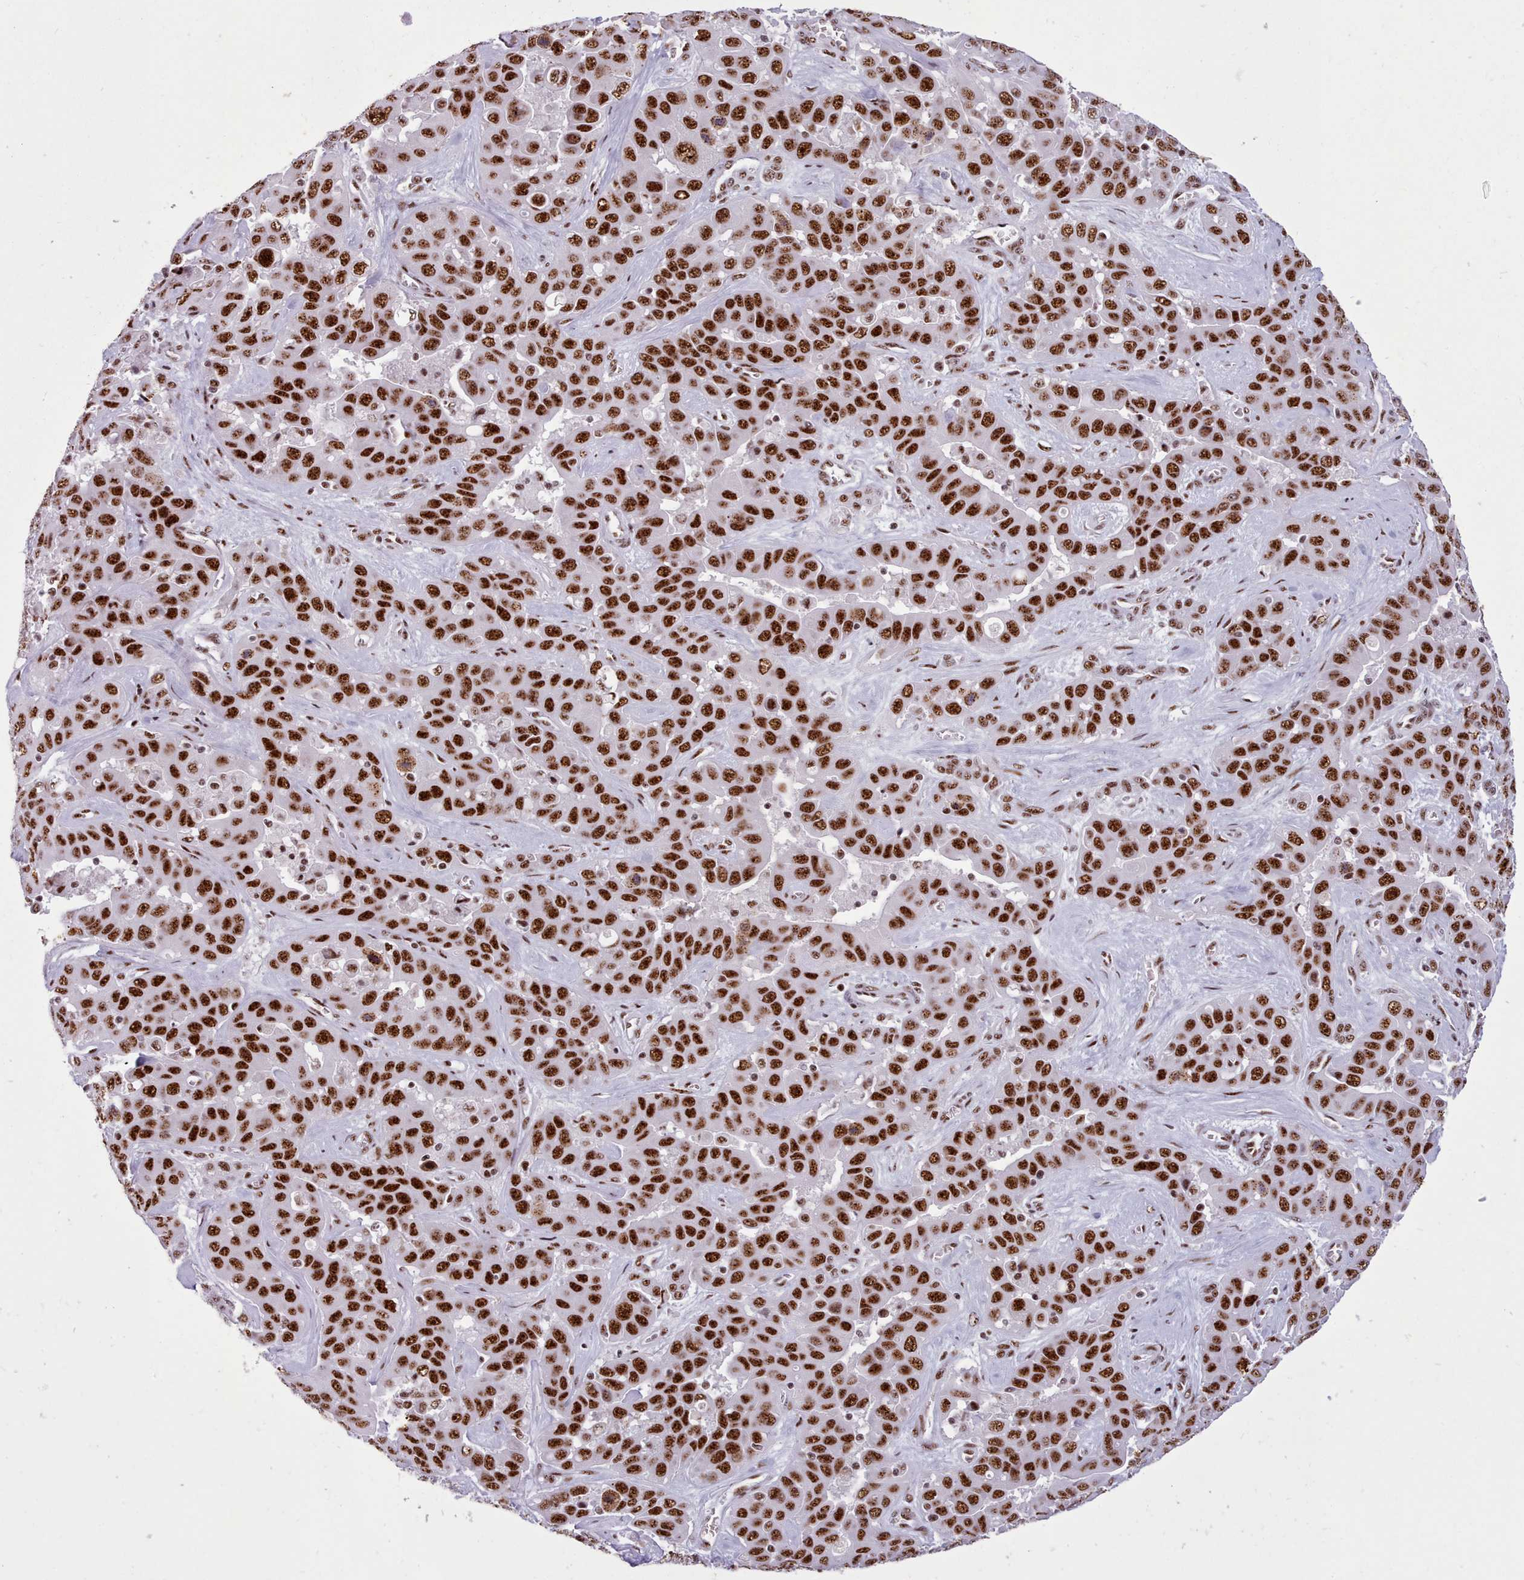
{"staining": {"intensity": "strong", "quantity": ">75%", "location": "nuclear"}, "tissue": "liver cancer", "cell_type": "Tumor cells", "image_type": "cancer", "snomed": [{"axis": "morphology", "description": "Cholangiocarcinoma"}, {"axis": "topography", "description": "Liver"}], "caption": "Protein expression analysis of cholangiocarcinoma (liver) exhibits strong nuclear staining in about >75% of tumor cells.", "gene": "TMEM35B", "patient": {"sex": "female", "age": 52}}